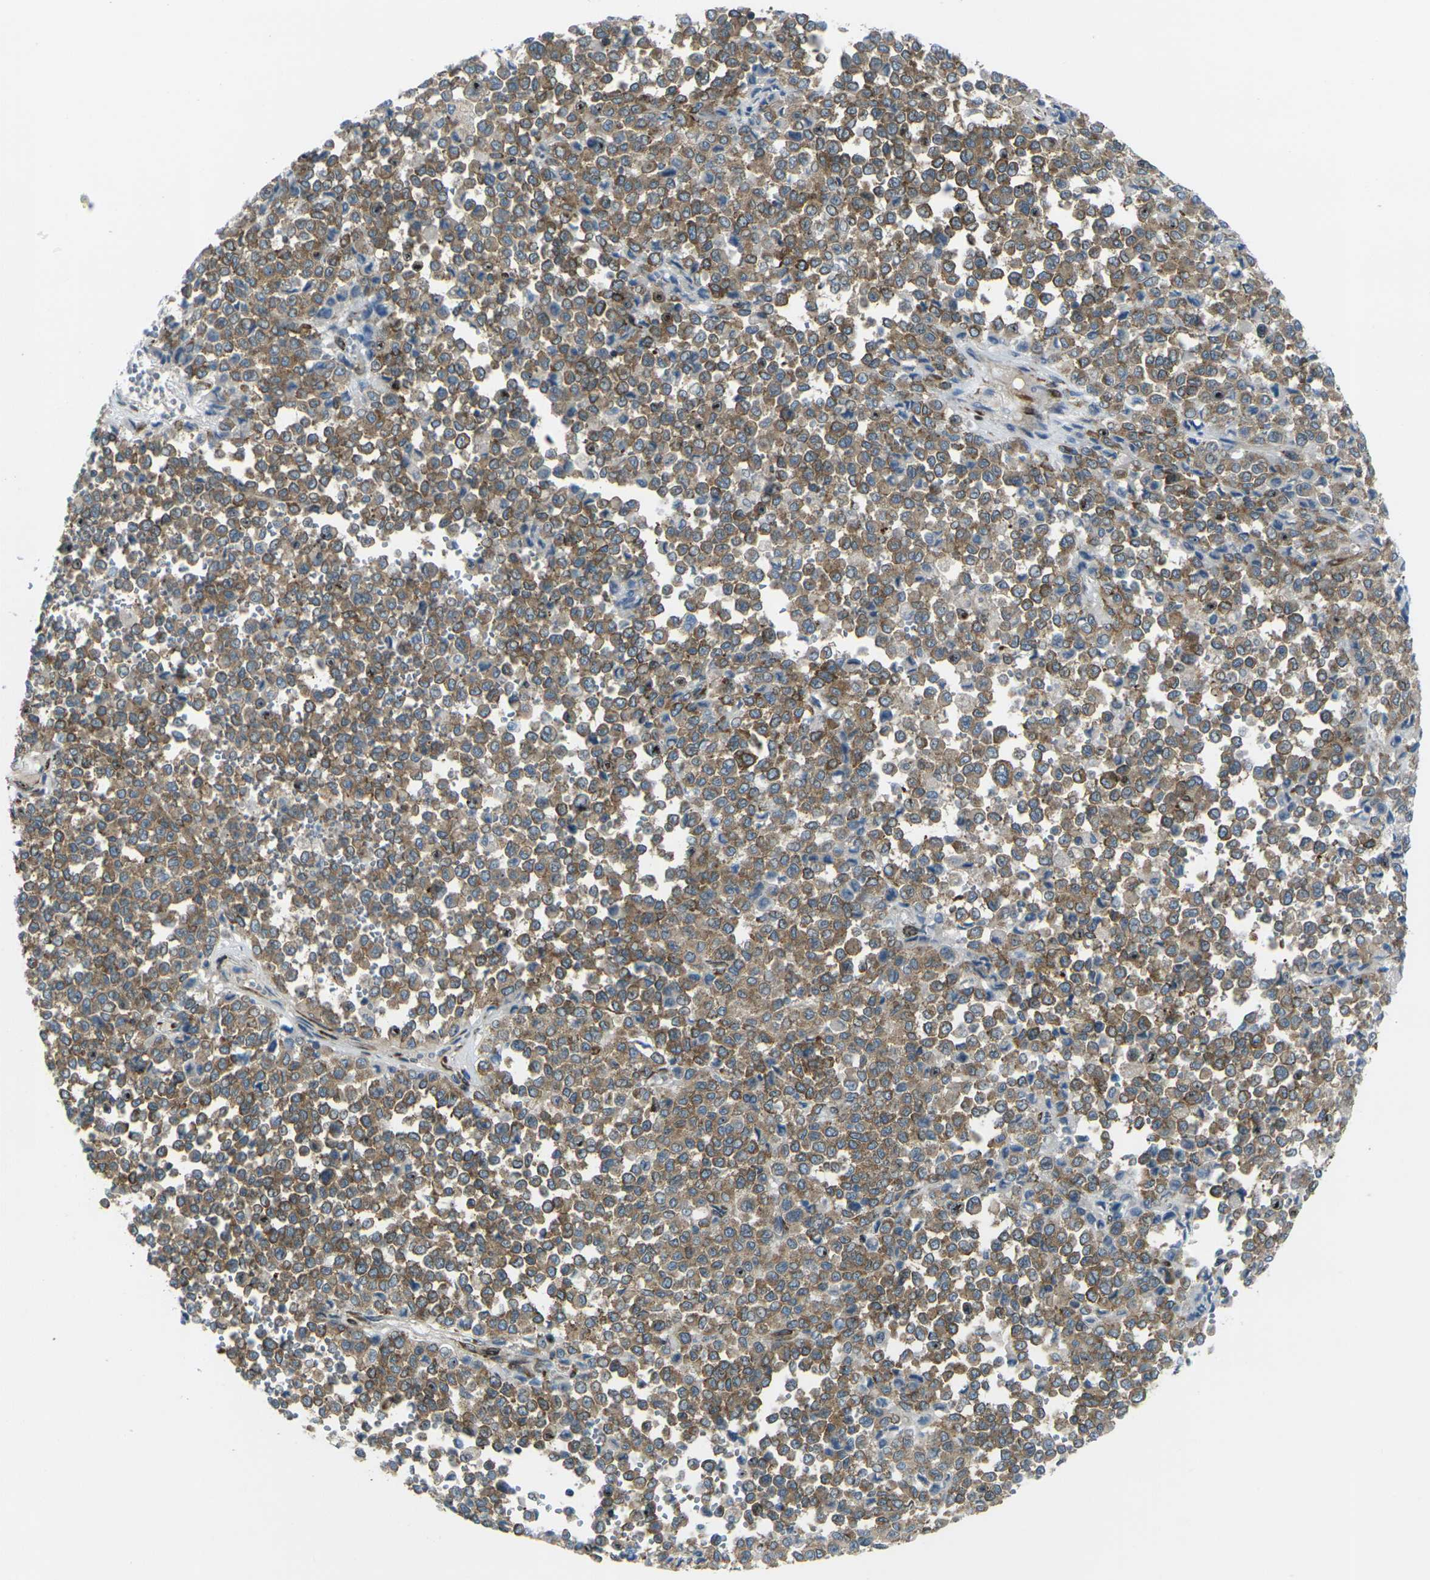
{"staining": {"intensity": "moderate", "quantity": ">75%", "location": "cytoplasmic/membranous"}, "tissue": "melanoma", "cell_type": "Tumor cells", "image_type": "cancer", "snomed": [{"axis": "morphology", "description": "Malignant melanoma, Metastatic site"}, {"axis": "topography", "description": "Pancreas"}], "caption": "The immunohistochemical stain shows moderate cytoplasmic/membranous expression in tumor cells of melanoma tissue.", "gene": "CELSR2", "patient": {"sex": "female", "age": 30}}